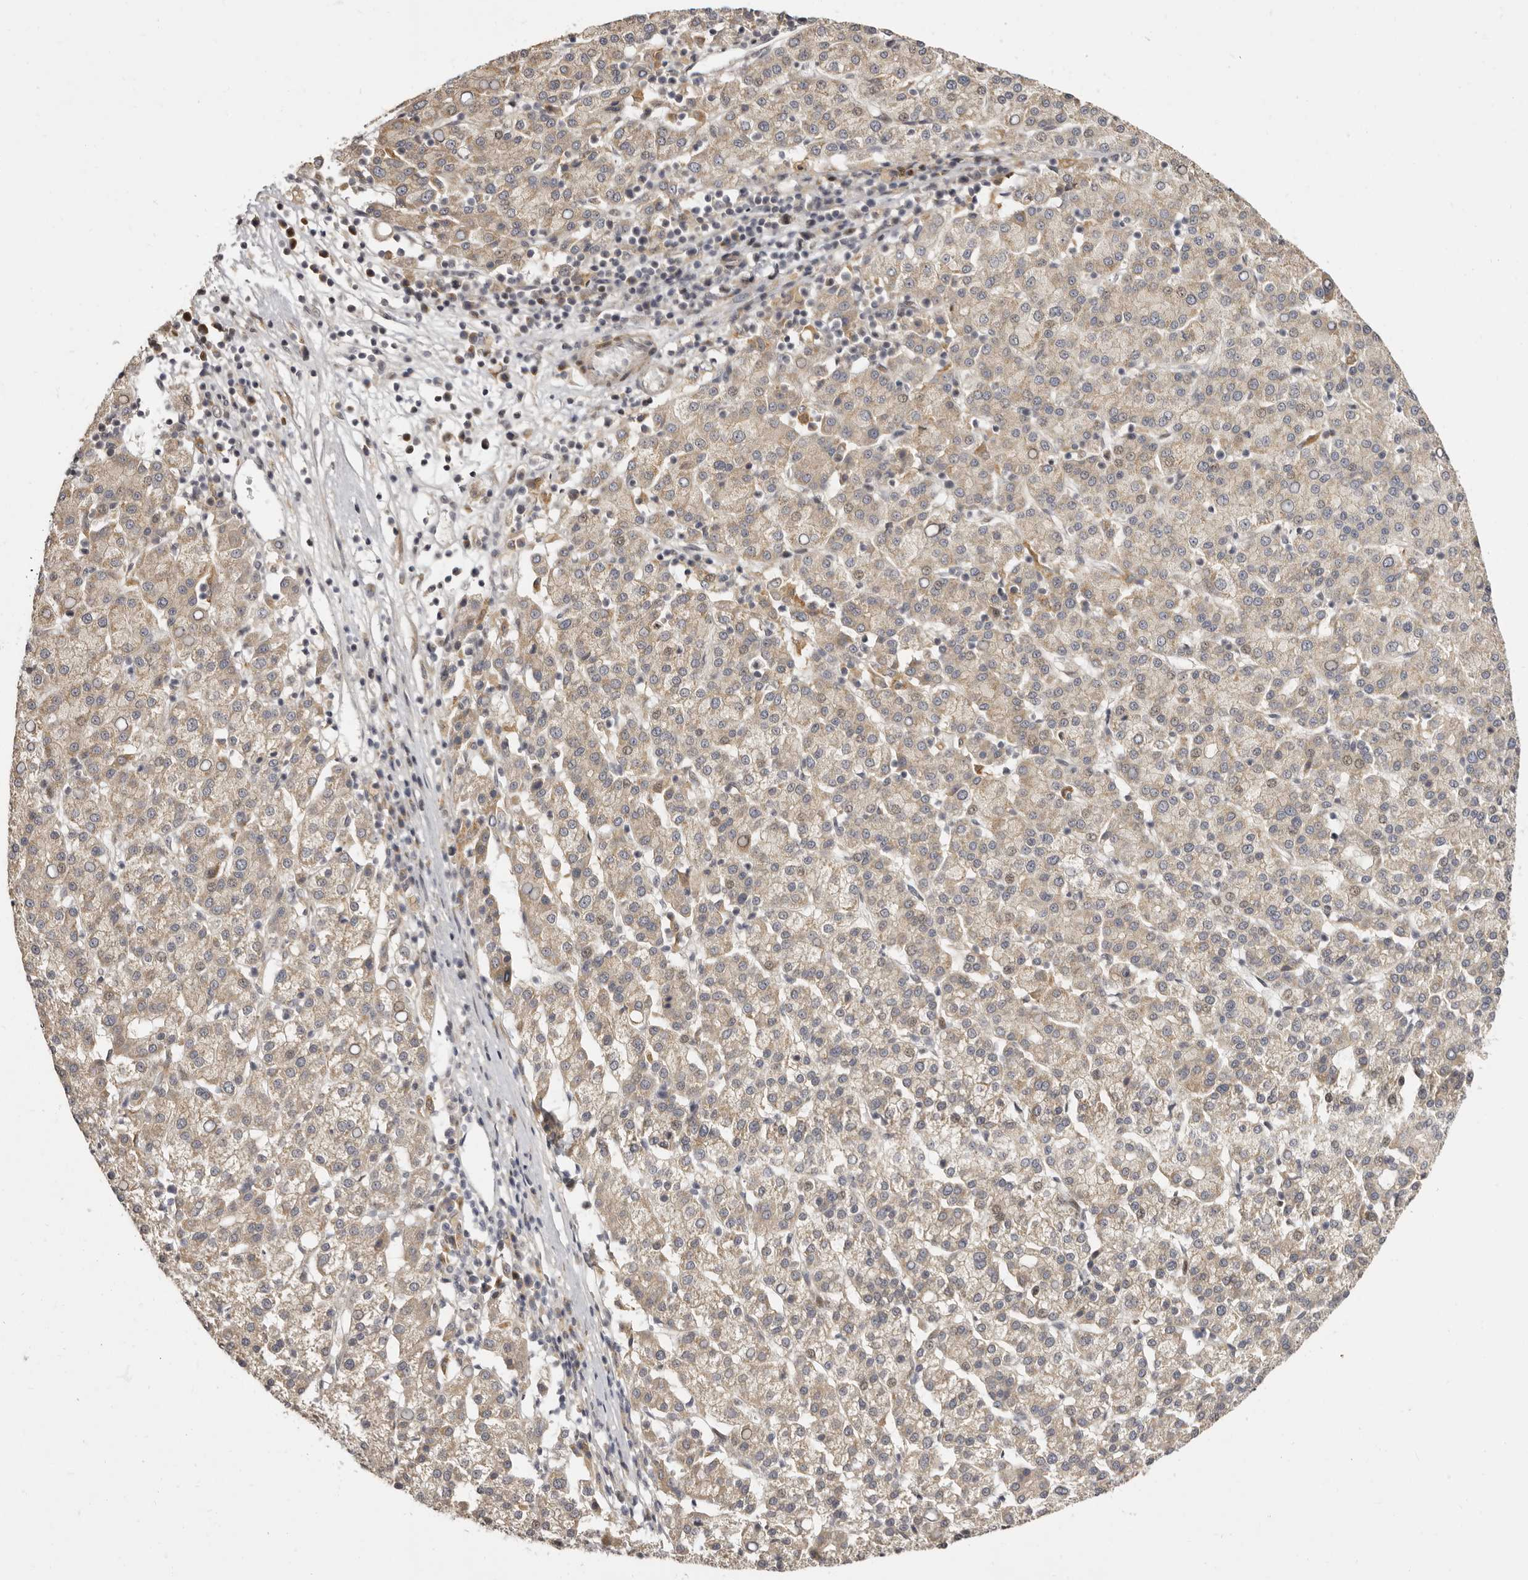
{"staining": {"intensity": "weak", "quantity": ">75%", "location": "cytoplasmic/membranous"}, "tissue": "liver cancer", "cell_type": "Tumor cells", "image_type": "cancer", "snomed": [{"axis": "morphology", "description": "Carcinoma, Hepatocellular, NOS"}, {"axis": "topography", "description": "Liver"}], "caption": "Protein staining of liver cancer (hepatocellular carcinoma) tissue displays weak cytoplasmic/membranous expression in approximately >75% of tumor cells. Using DAB (3,3'-diaminobenzidine) (brown) and hematoxylin (blue) stains, captured at high magnification using brightfield microscopy.", "gene": "ZNF326", "patient": {"sex": "female", "age": 58}}